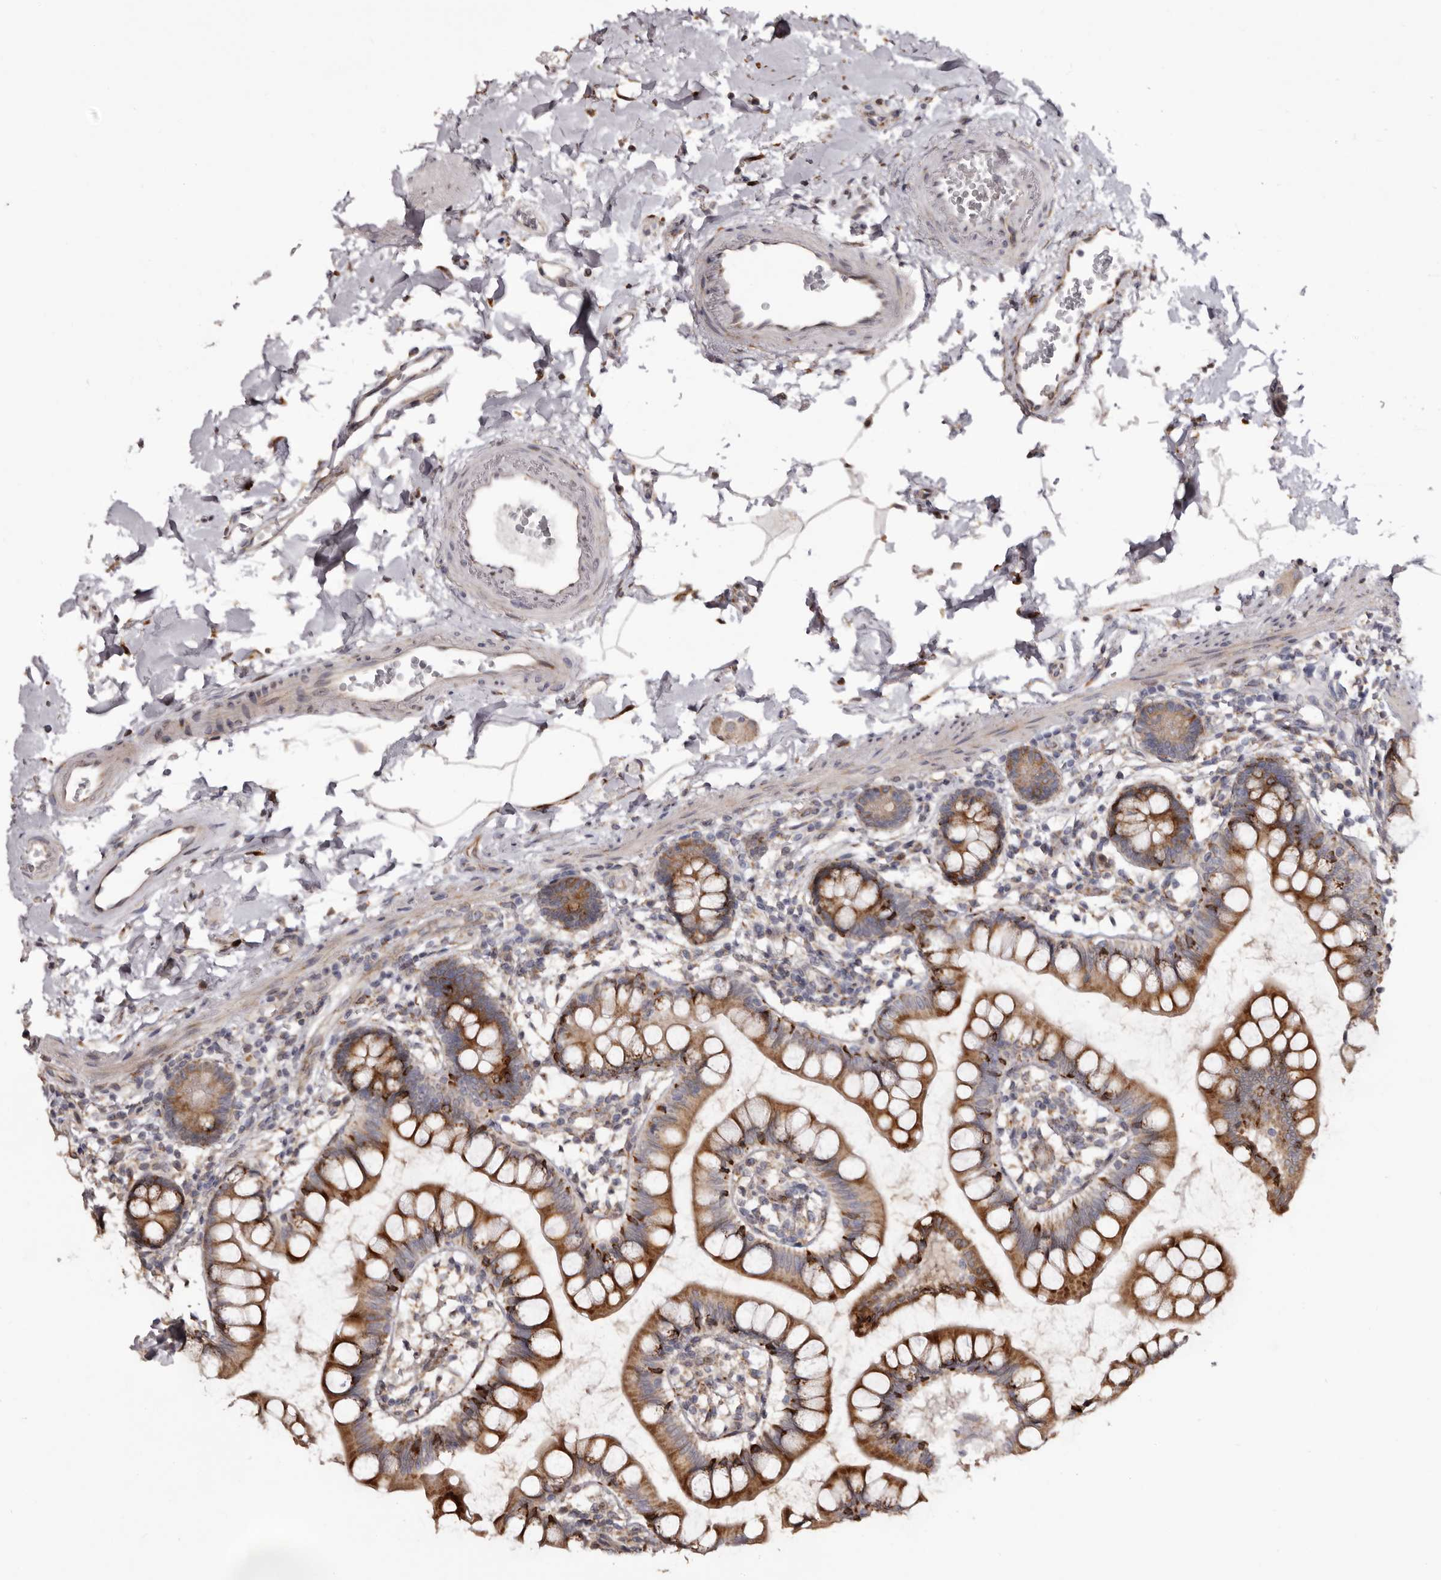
{"staining": {"intensity": "moderate", "quantity": ">75%", "location": "cytoplasmic/membranous"}, "tissue": "small intestine", "cell_type": "Glandular cells", "image_type": "normal", "snomed": [{"axis": "morphology", "description": "Normal tissue, NOS"}, {"axis": "topography", "description": "Small intestine"}], "caption": "IHC micrograph of unremarkable small intestine: small intestine stained using immunohistochemistry displays medium levels of moderate protein expression localized specifically in the cytoplasmic/membranous of glandular cells, appearing as a cytoplasmic/membranous brown color.", "gene": "PIGX", "patient": {"sex": "female", "age": 84}}